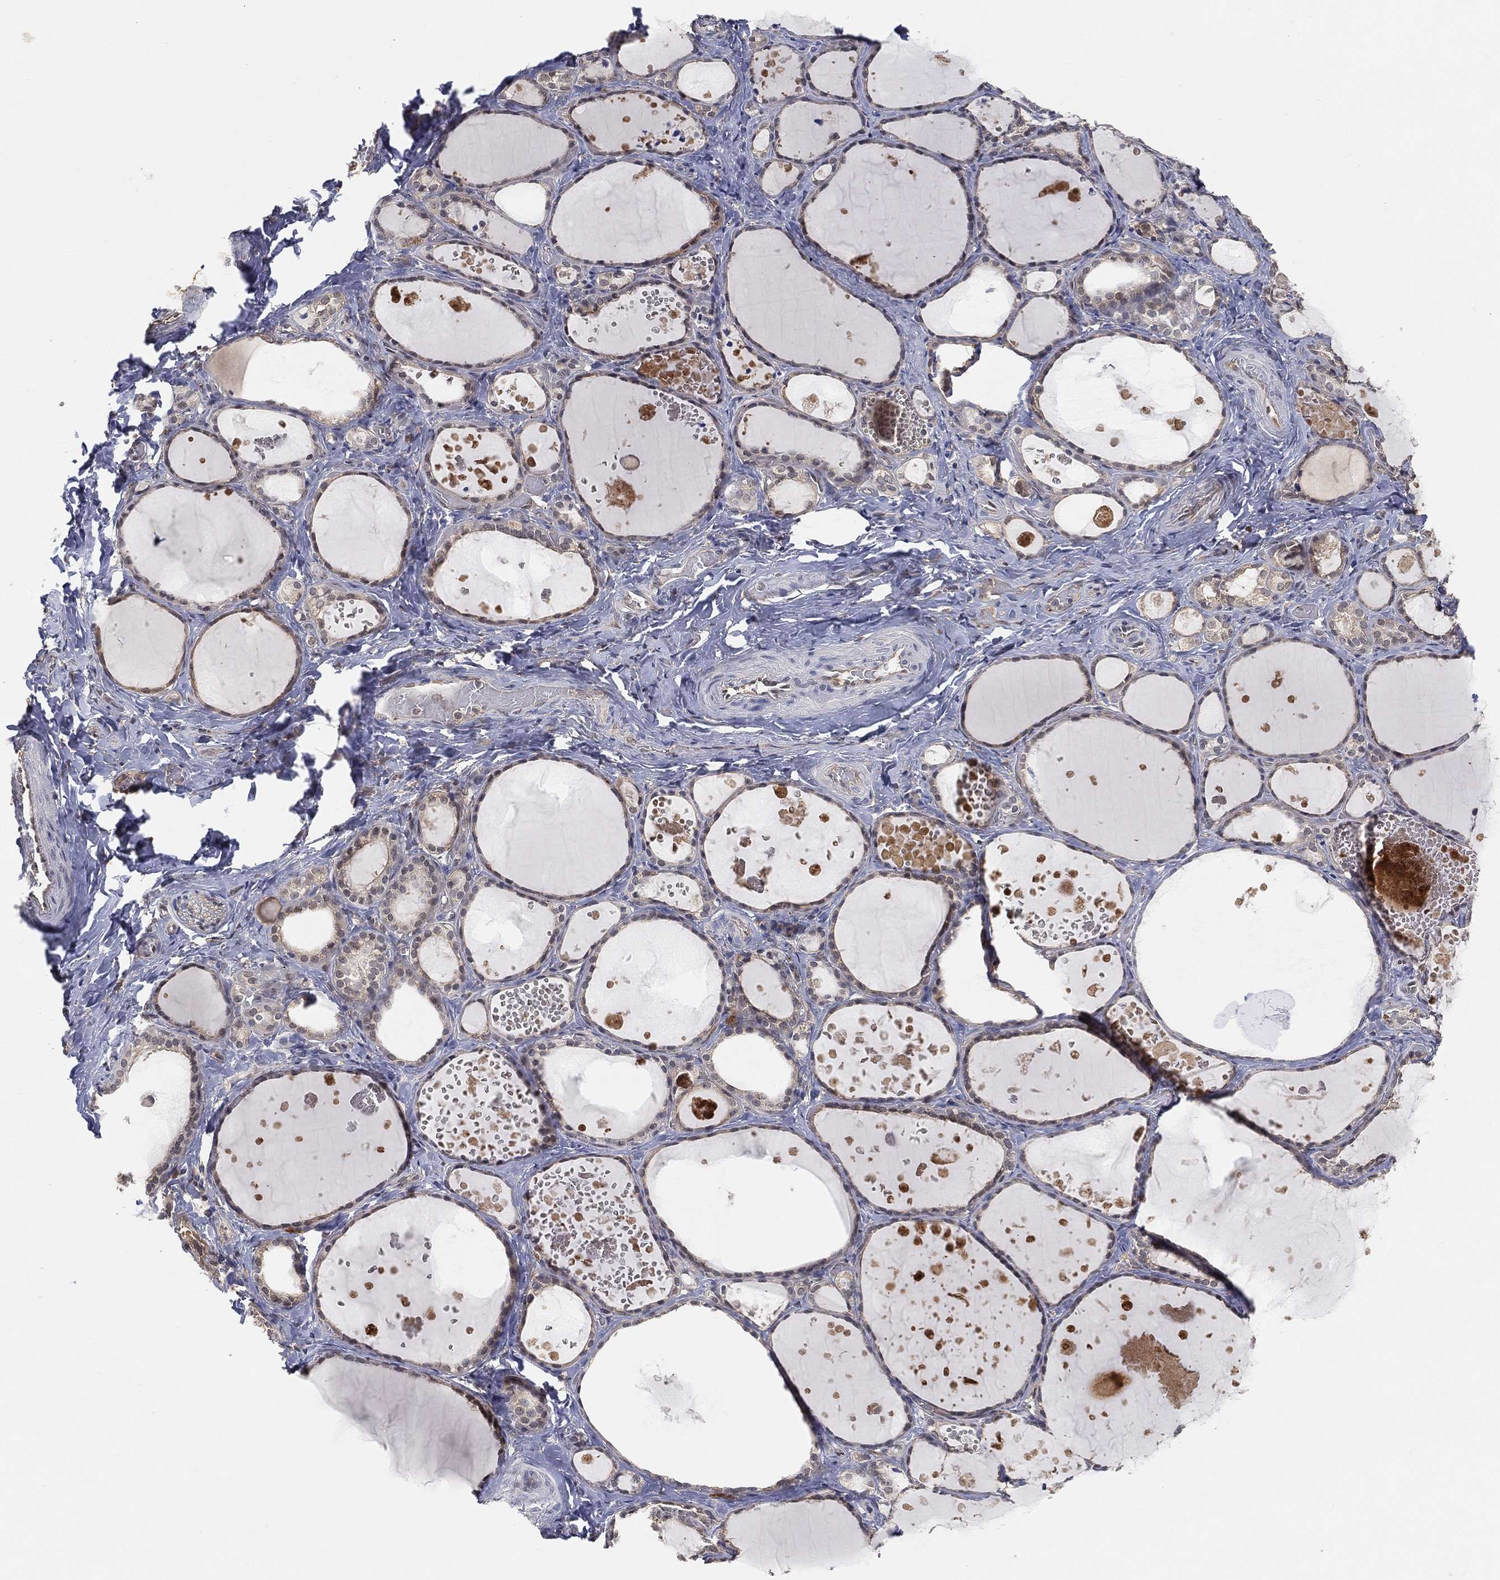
{"staining": {"intensity": "negative", "quantity": "none", "location": "none"}, "tissue": "thyroid gland", "cell_type": "Glandular cells", "image_type": "normal", "snomed": [{"axis": "morphology", "description": "Normal tissue, NOS"}, {"axis": "topography", "description": "Thyroid gland"}], "caption": "High magnification brightfield microscopy of benign thyroid gland stained with DAB (brown) and counterstained with hematoxylin (blue): glandular cells show no significant staining.", "gene": "MAPK1", "patient": {"sex": "female", "age": 56}}